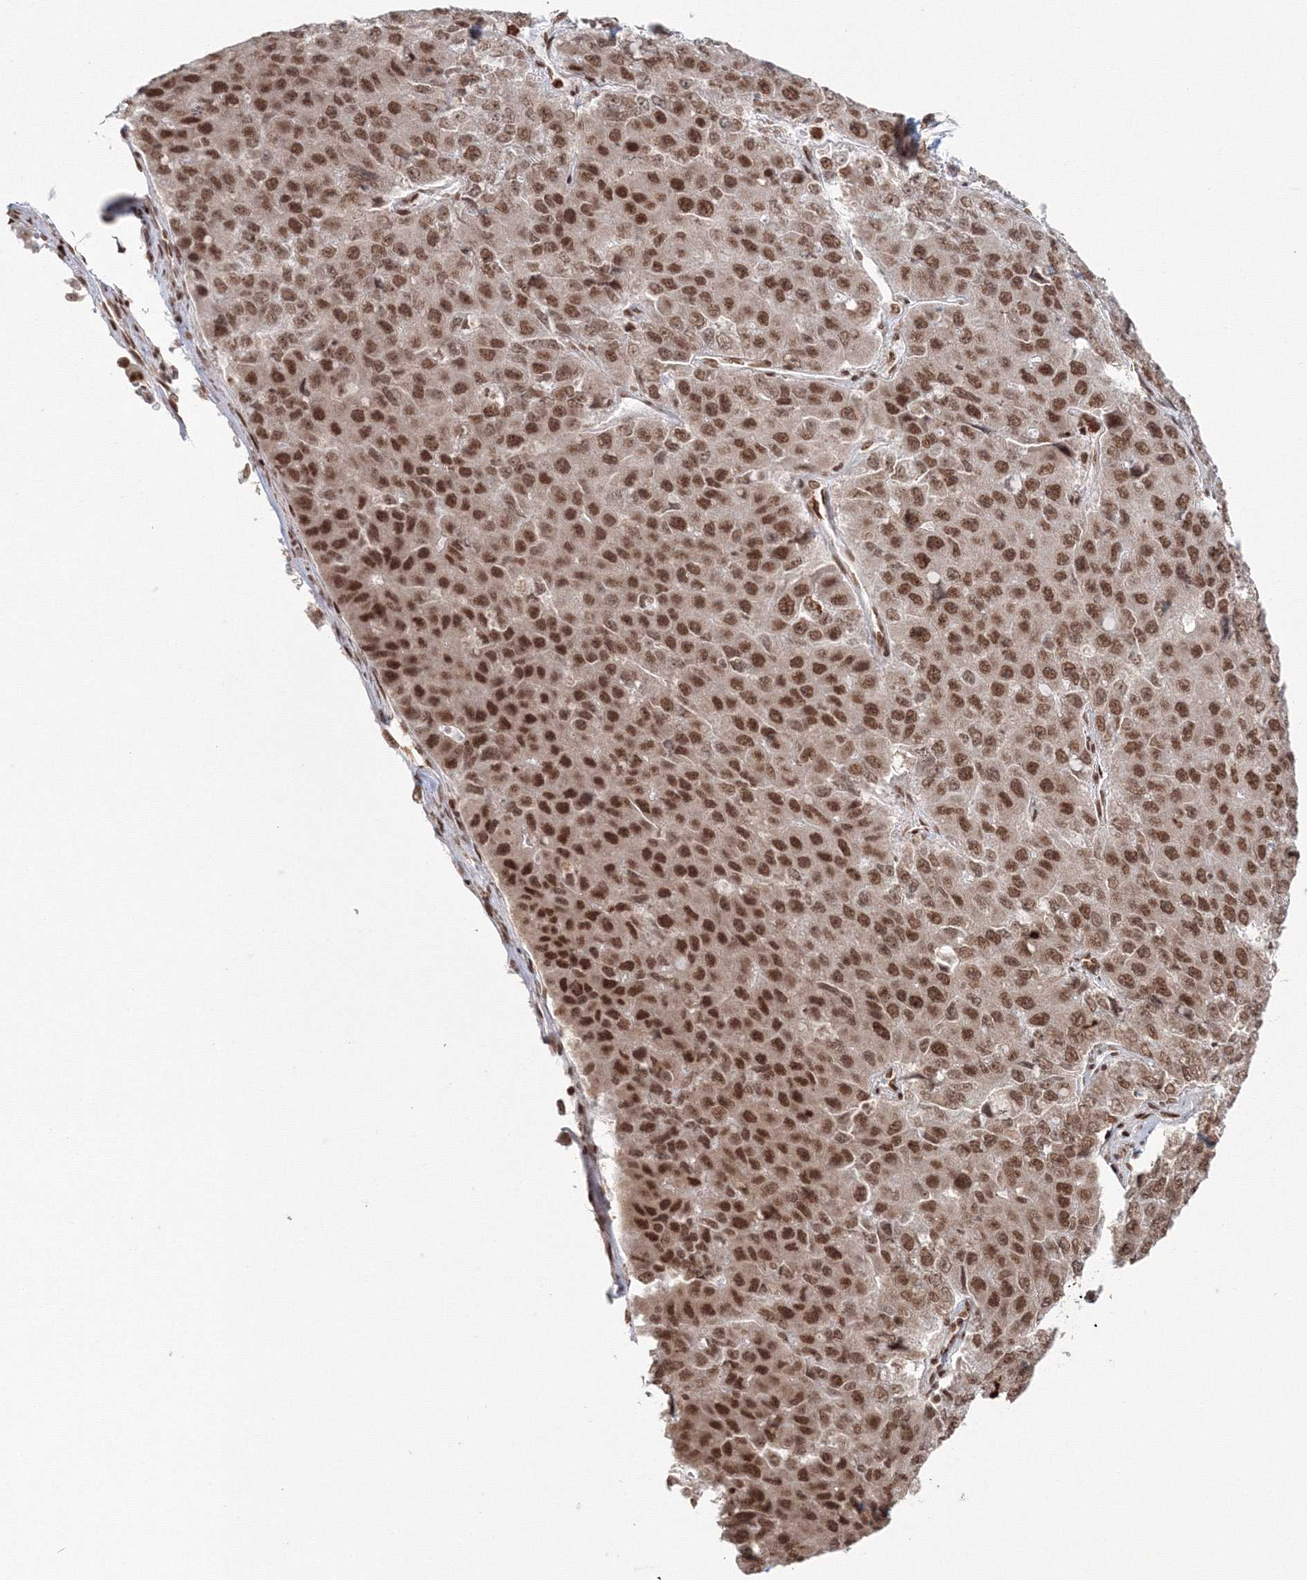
{"staining": {"intensity": "strong", "quantity": ">75%", "location": "nuclear"}, "tissue": "pancreatic cancer", "cell_type": "Tumor cells", "image_type": "cancer", "snomed": [{"axis": "morphology", "description": "Adenocarcinoma, NOS"}, {"axis": "topography", "description": "Pancreas"}], "caption": "Approximately >75% of tumor cells in human pancreatic cancer (adenocarcinoma) display strong nuclear protein staining as visualized by brown immunohistochemical staining.", "gene": "KIF20A", "patient": {"sex": "male", "age": 50}}